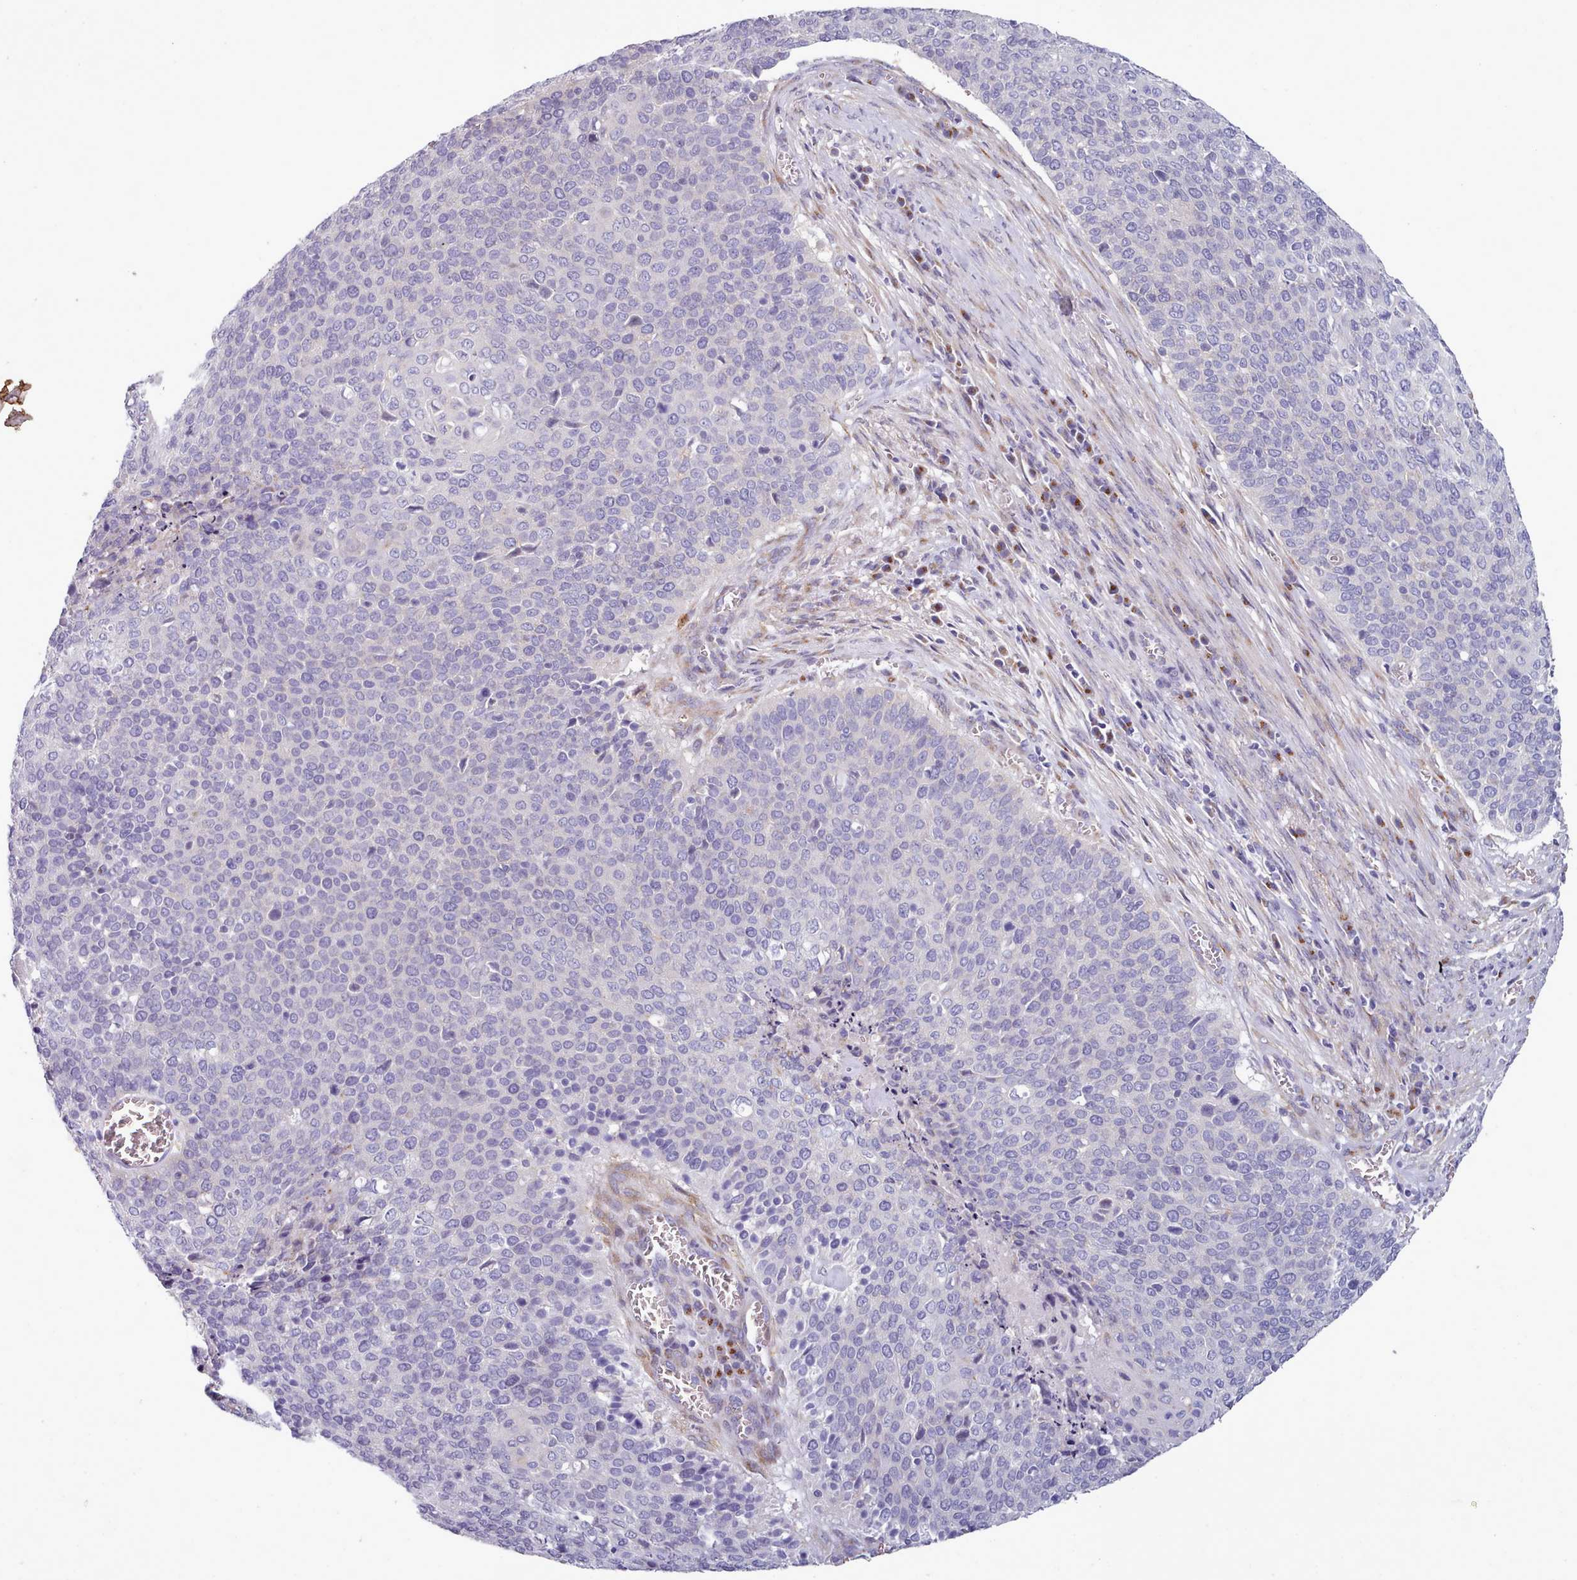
{"staining": {"intensity": "negative", "quantity": "none", "location": "none"}, "tissue": "cervical cancer", "cell_type": "Tumor cells", "image_type": "cancer", "snomed": [{"axis": "morphology", "description": "Squamous cell carcinoma, NOS"}, {"axis": "topography", "description": "Cervix"}], "caption": "Immunohistochemical staining of cervical cancer shows no significant staining in tumor cells. The staining is performed using DAB (3,3'-diaminobenzidine) brown chromogen with nuclei counter-stained in using hematoxylin.", "gene": "MYRFL", "patient": {"sex": "female", "age": 39}}